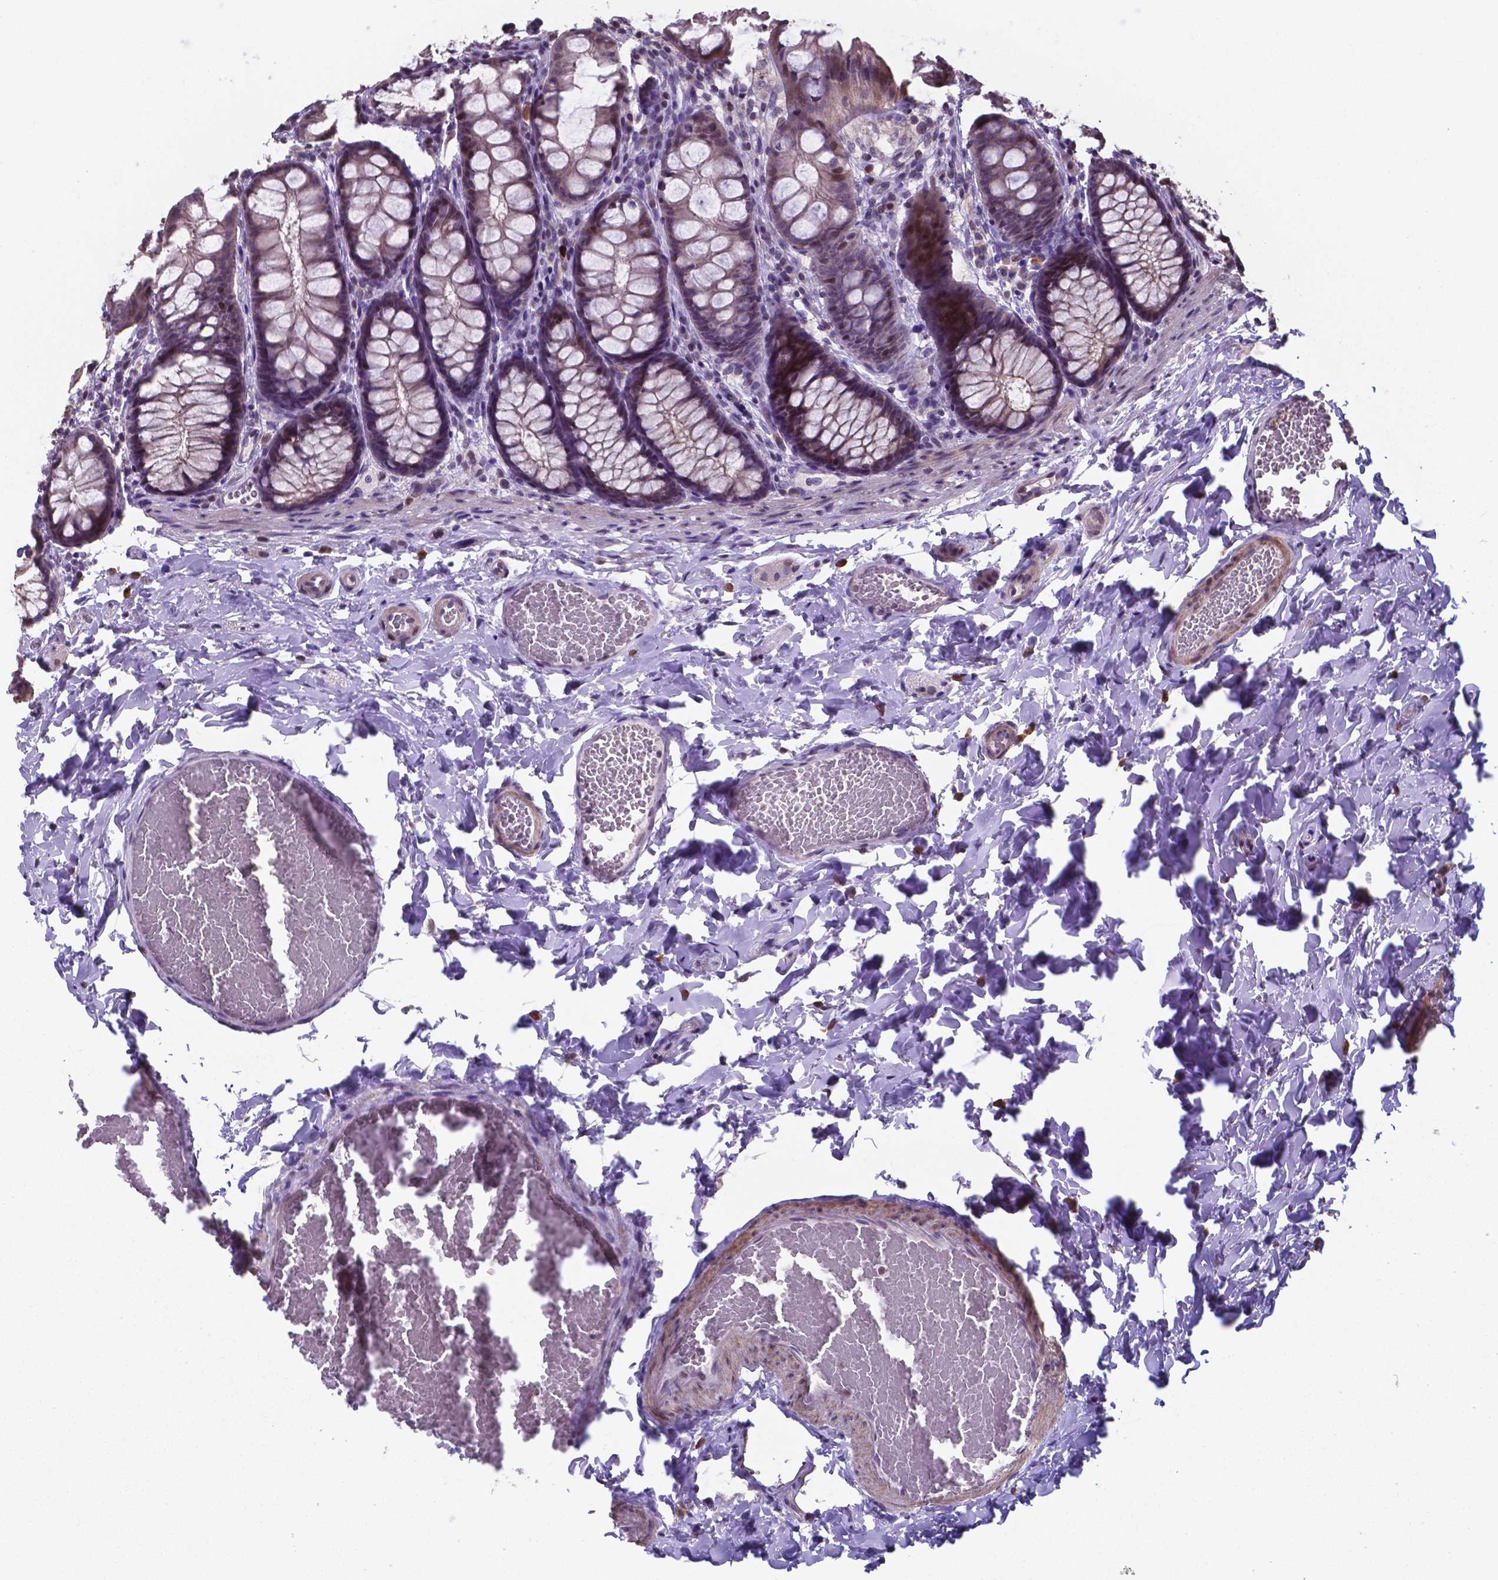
{"staining": {"intensity": "negative", "quantity": "none", "location": "none"}, "tissue": "colon", "cell_type": "Endothelial cells", "image_type": "normal", "snomed": [{"axis": "morphology", "description": "Normal tissue, NOS"}, {"axis": "topography", "description": "Colon"}], "caption": "An immunohistochemistry micrograph of unremarkable colon is shown. There is no staining in endothelial cells of colon. (DAB immunohistochemistry (IHC) with hematoxylin counter stain).", "gene": "MLC1", "patient": {"sex": "male", "age": 47}}